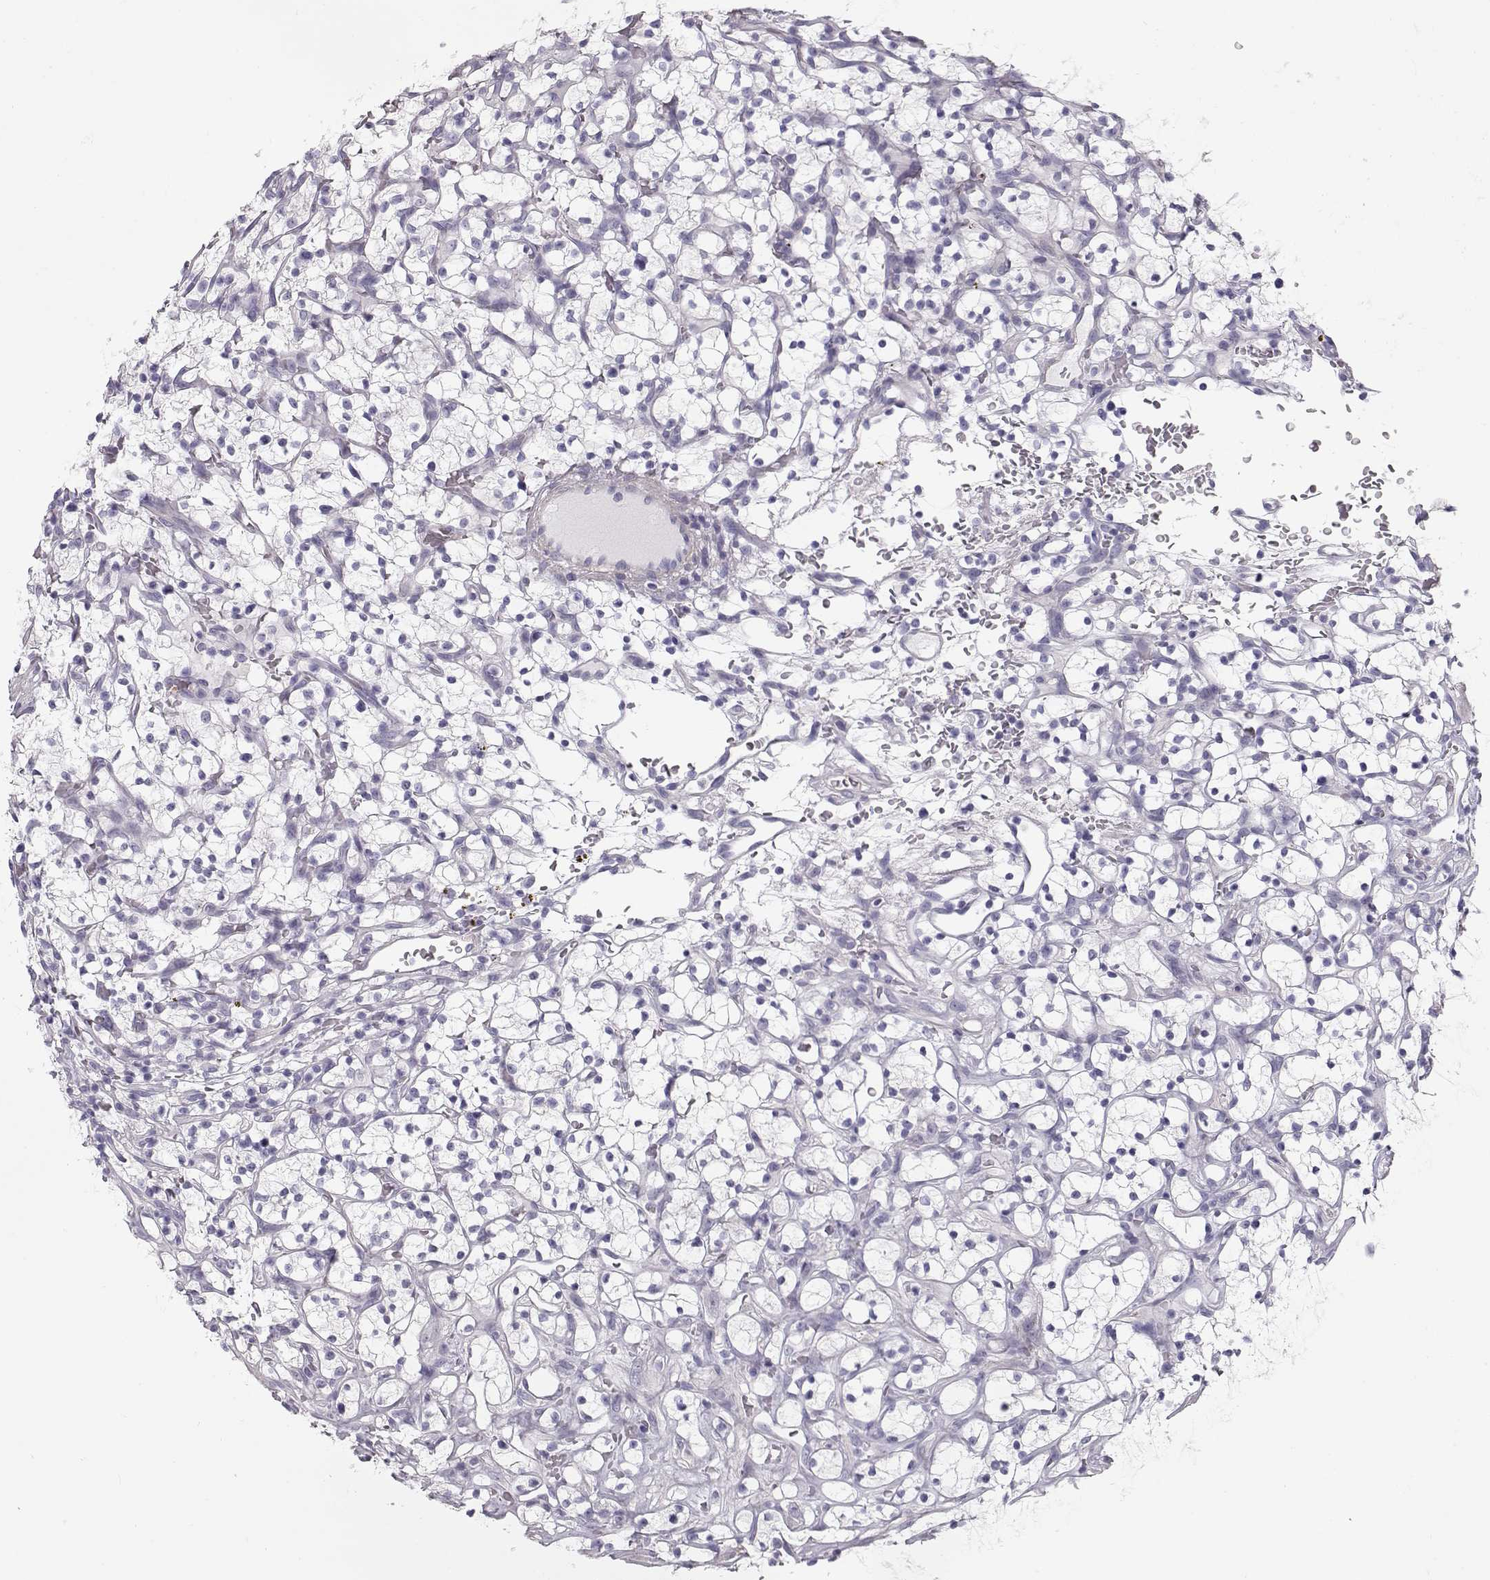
{"staining": {"intensity": "negative", "quantity": "none", "location": "none"}, "tissue": "renal cancer", "cell_type": "Tumor cells", "image_type": "cancer", "snomed": [{"axis": "morphology", "description": "Adenocarcinoma, NOS"}, {"axis": "topography", "description": "Kidney"}], "caption": "This is an IHC micrograph of human adenocarcinoma (renal). There is no staining in tumor cells.", "gene": "SLITRK3", "patient": {"sex": "female", "age": 64}}